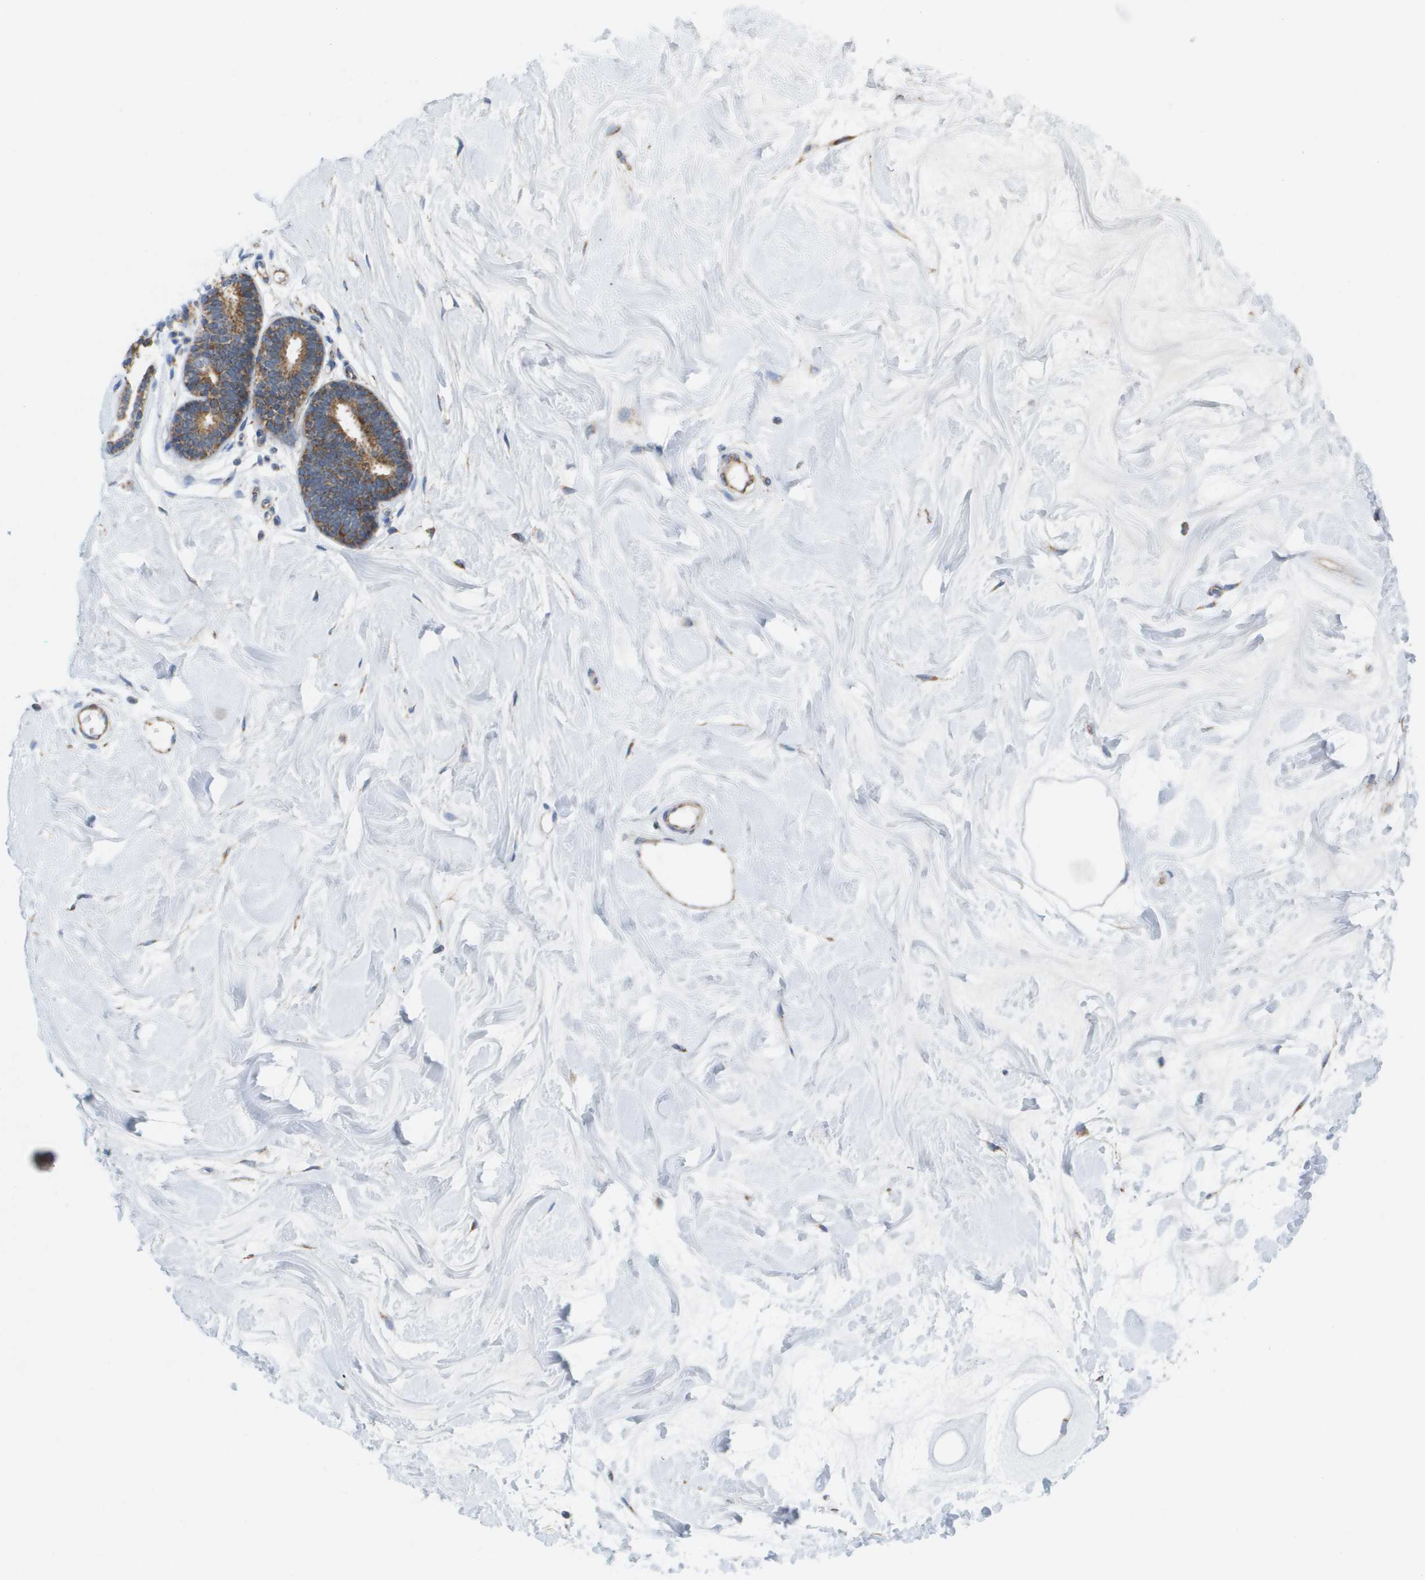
{"staining": {"intensity": "negative", "quantity": "none", "location": "none"}, "tissue": "breast", "cell_type": "Adipocytes", "image_type": "normal", "snomed": [{"axis": "morphology", "description": "Normal tissue, NOS"}, {"axis": "morphology", "description": "Lobular carcinoma"}, {"axis": "topography", "description": "Breast"}], "caption": "This is an IHC histopathology image of normal breast. There is no staining in adipocytes.", "gene": "FIS1", "patient": {"sex": "female", "age": 59}}